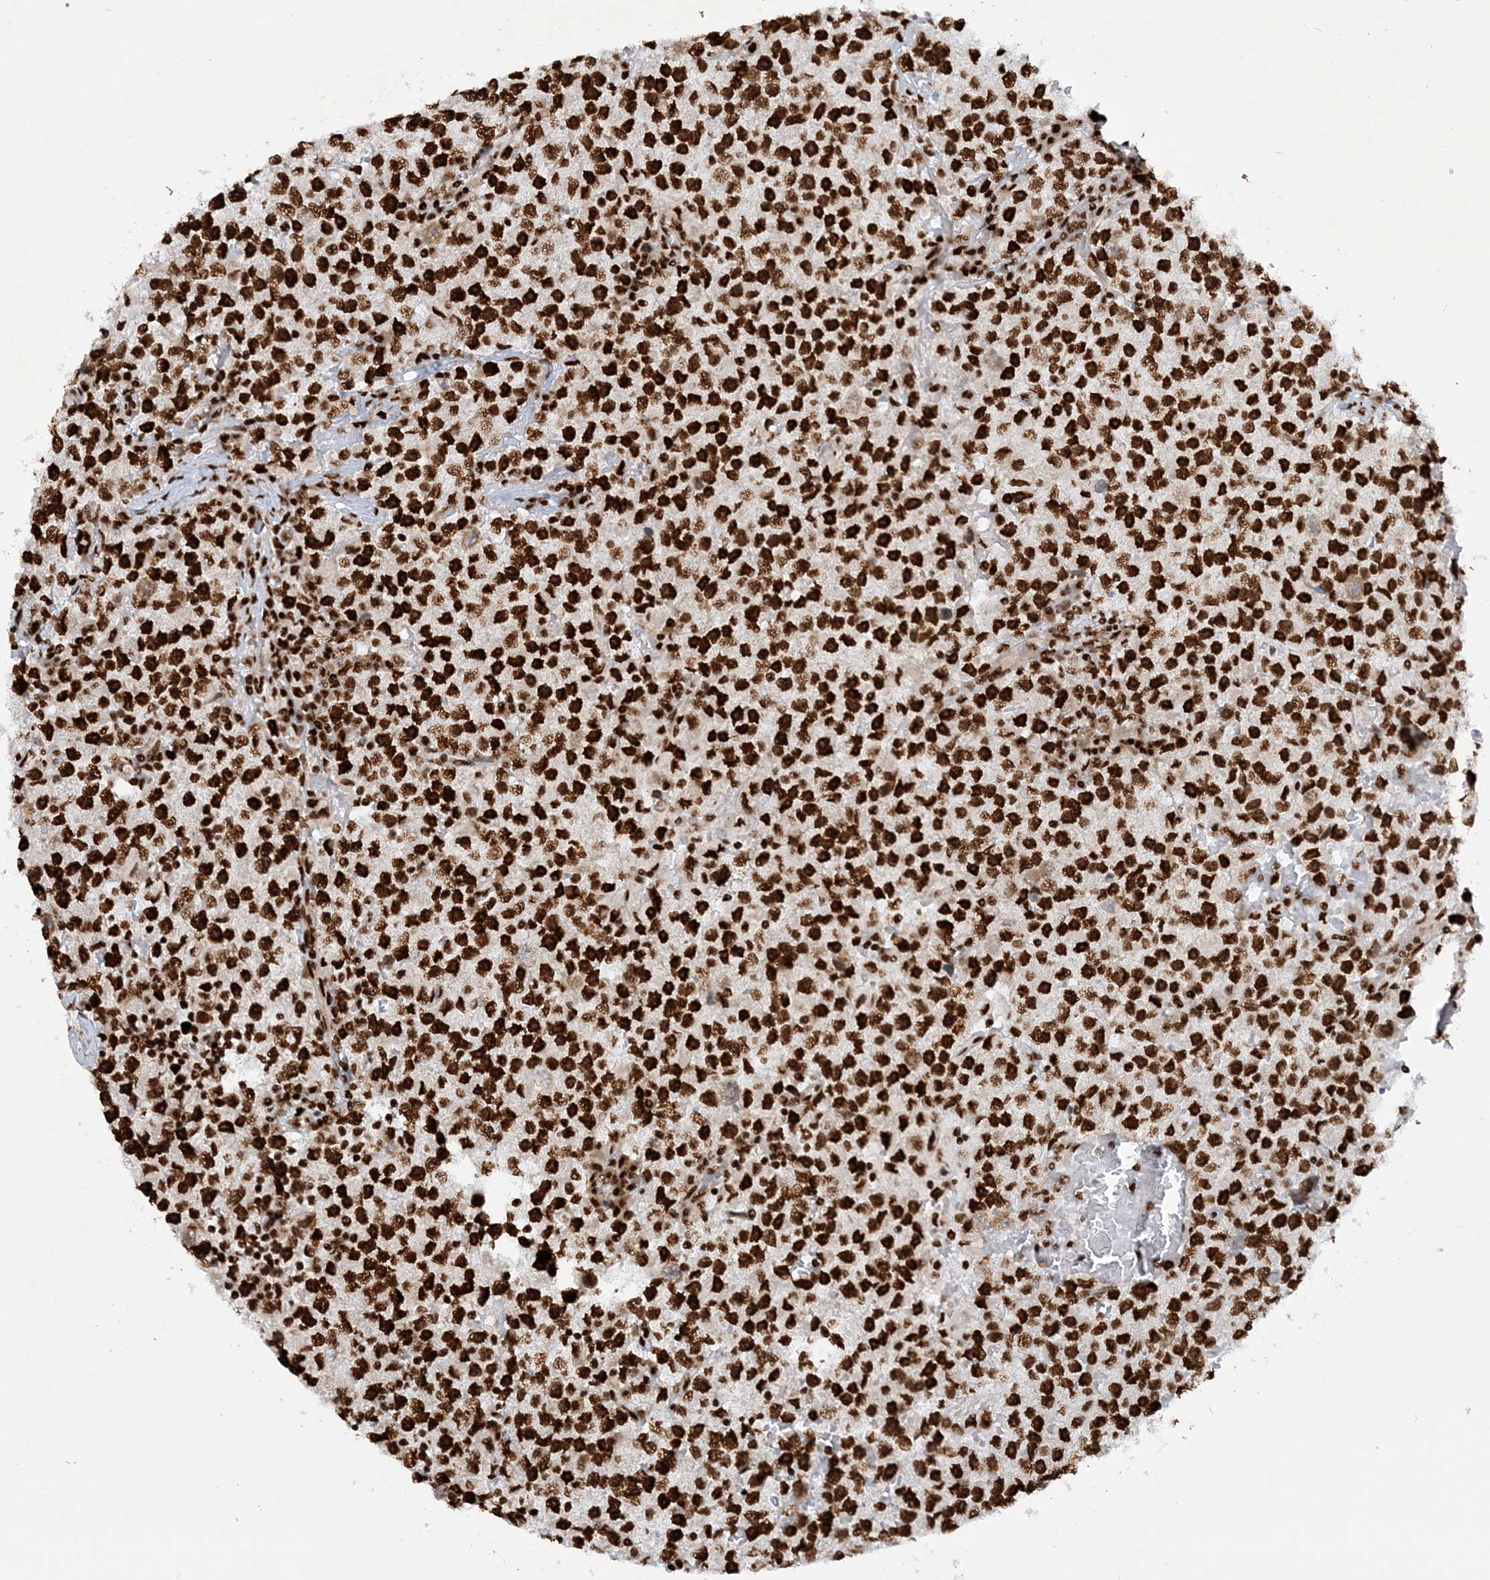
{"staining": {"intensity": "strong", "quantity": ">75%", "location": "nuclear"}, "tissue": "testis cancer", "cell_type": "Tumor cells", "image_type": "cancer", "snomed": [{"axis": "morphology", "description": "Seminoma, NOS"}, {"axis": "topography", "description": "Testis"}], "caption": "This is an image of immunohistochemistry (IHC) staining of testis seminoma, which shows strong staining in the nuclear of tumor cells.", "gene": "DELE1", "patient": {"sex": "male", "age": 22}}